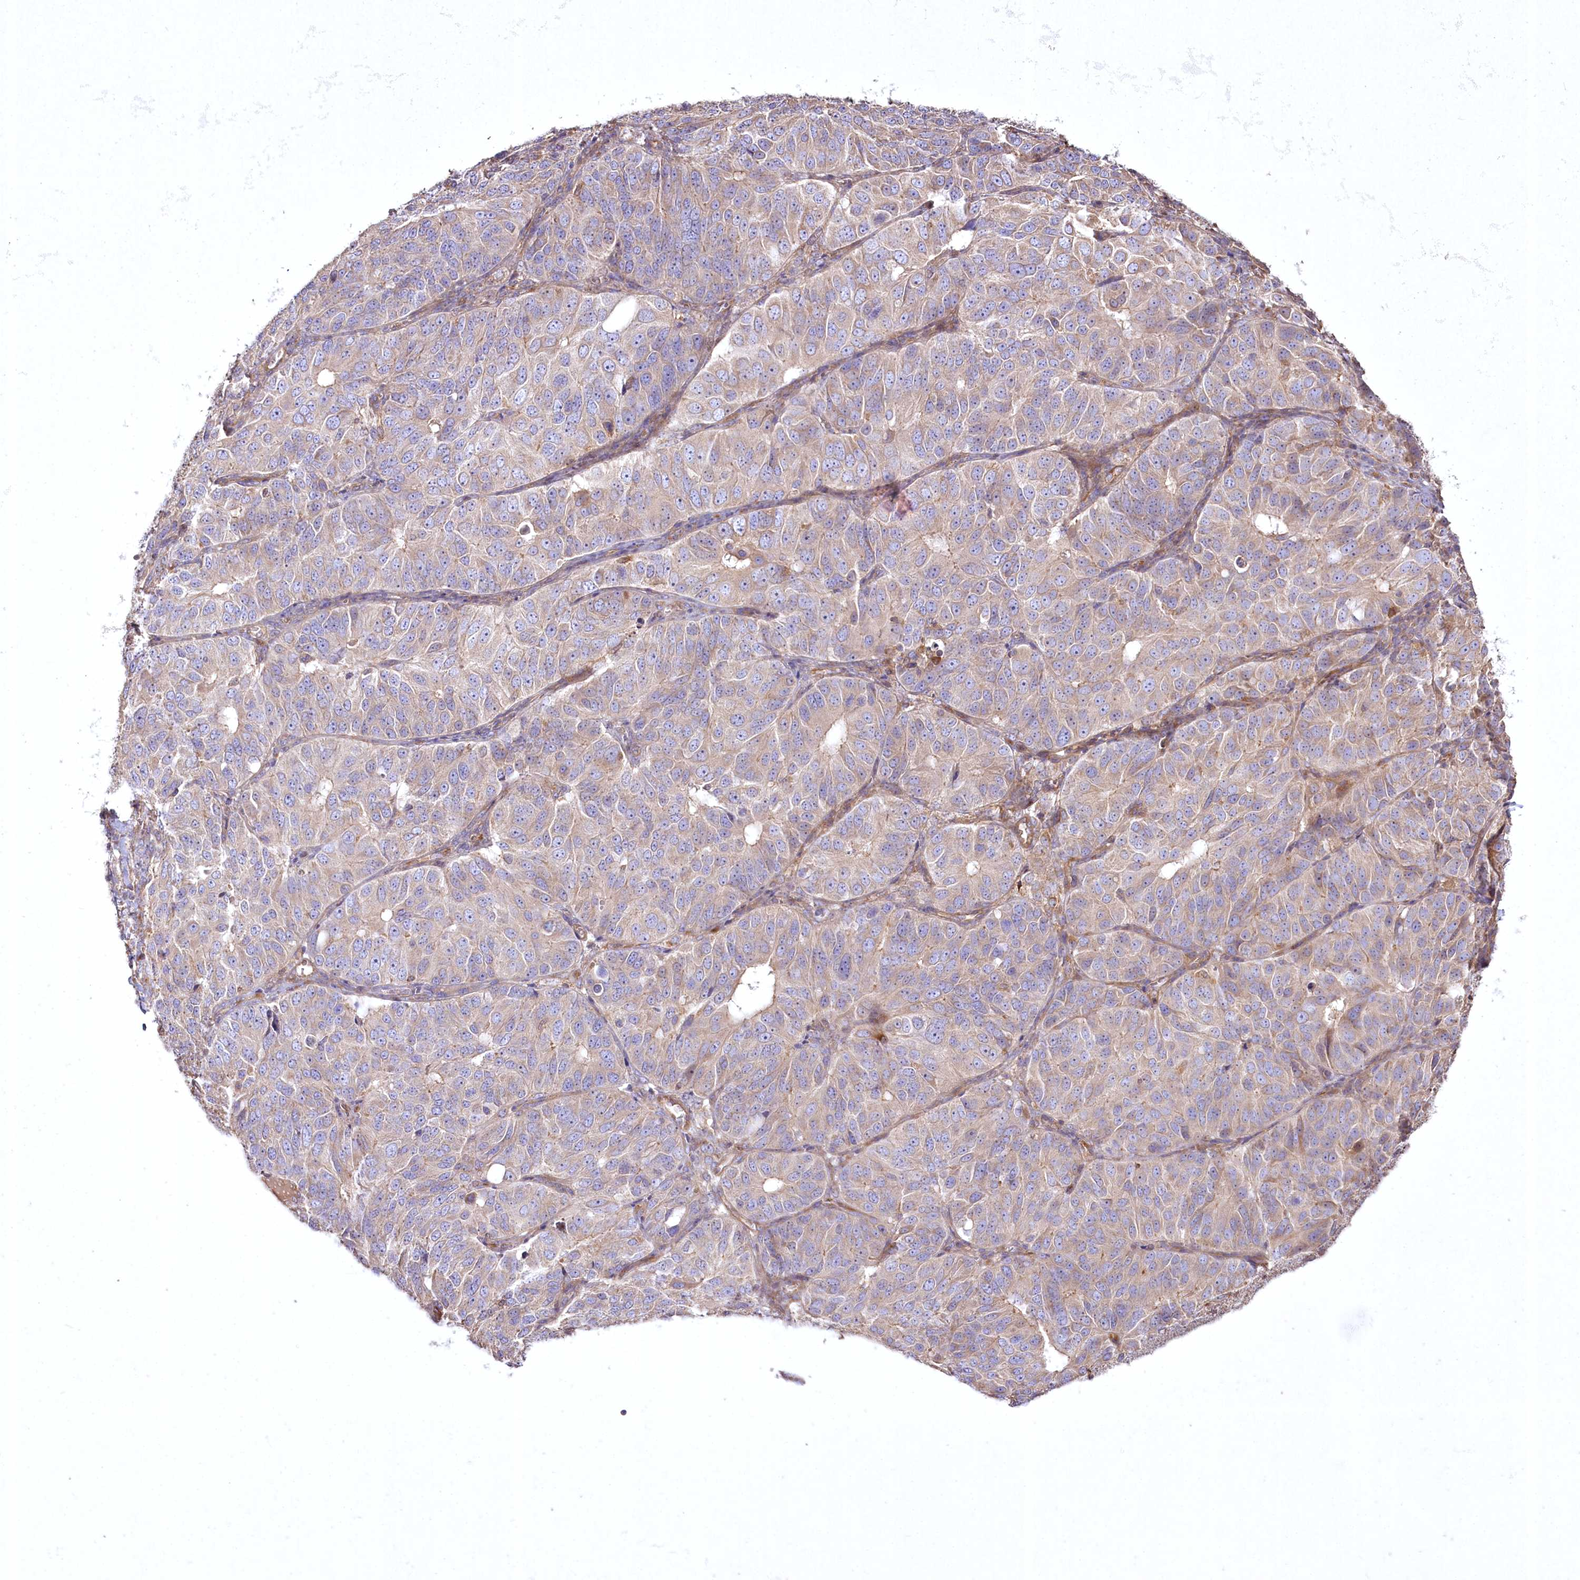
{"staining": {"intensity": "weak", "quantity": ">75%", "location": "cytoplasmic/membranous"}, "tissue": "ovarian cancer", "cell_type": "Tumor cells", "image_type": "cancer", "snomed": [{"axis": "morphology", "description": "Carcinoma, endometroid"}, {"axis": "topography", "description": "Ovary"}], "caption": "Brown immunohistochemical staining in human endometroid carcinoma (ovarian) exhibits weak cytoplasmic/membranous positivity in approximately >75% of tumor cells. (brown staining indicates protein expression, while blue staining denotes nuclei).", "gene": "SH3TC1", "patient": {"sex": "female", "age": 51}}